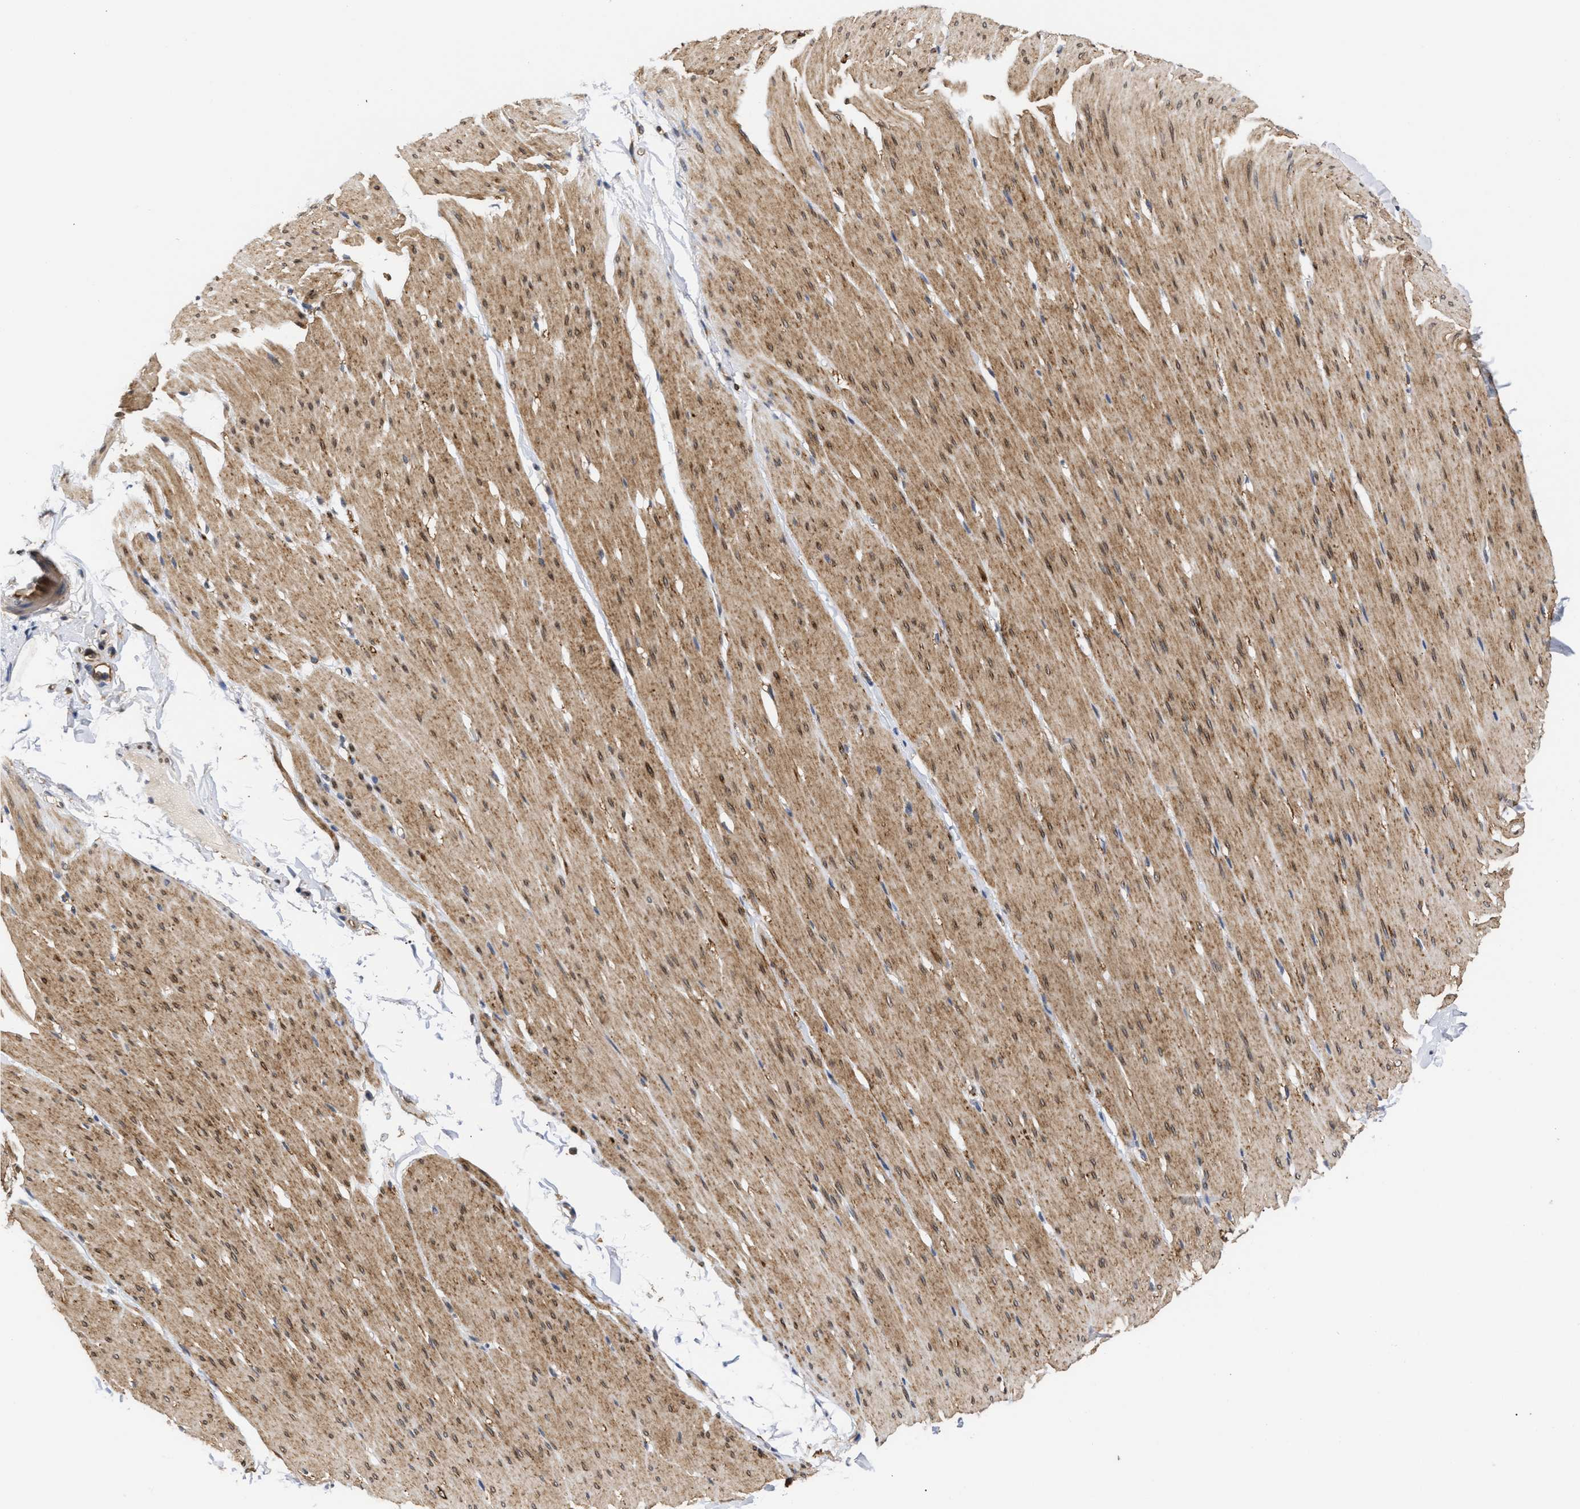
{"staining": {"intensity": "moderate", "quantity": ">75%", "location": "cytoplasmic/membranous"}, "tissue": "smooth muscle", "cell_type": "Smooth muscle cells", "image_type": "normal", "snomed": [{"axis": "morphology", "description": "Normal tissue, NOS"}, {"axis": "topography", "description": "Smooth muscle"}, {"axis": "topography", "description": "Colon"}], "caption": "Moderate cytoplasmic/membranous staining for a protein is seen in about >75% of smooth muscle cells of normal smooth muscle using immunohistochemistry.", "gene": "AHNAK2", "patient": {"sex": "male", "age": 67}}